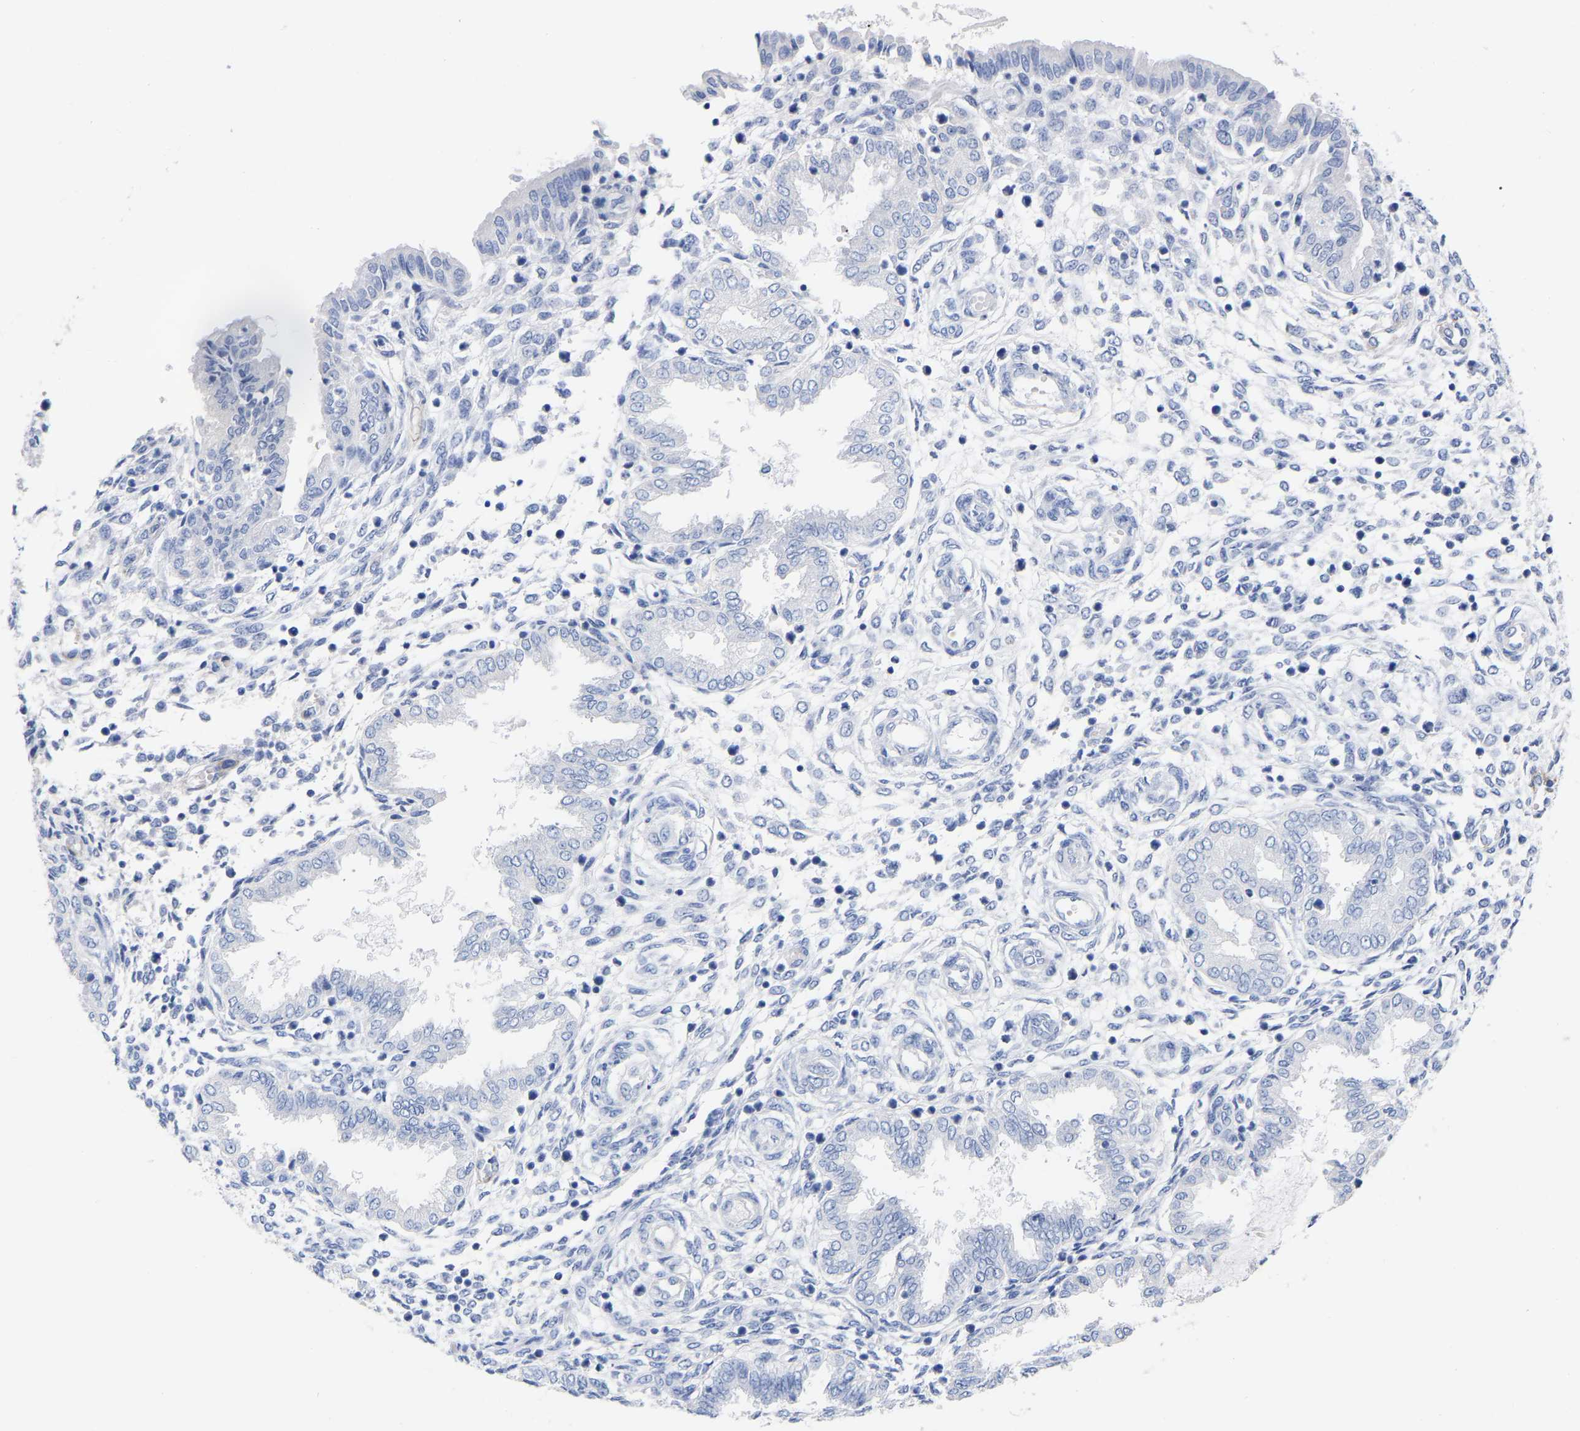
{"staining": {"intensity": "negative", "quantity": "none", "location": "none"}, "tissue": "endometrium", "cell_type": "Cells in endometrial stroma", "image_type": "normal", "snomed": [{"axis": "morphology", "description": "Normal tissue, NOS"}, {"axis": "topography", "description": "Endometrium"}], "caption": "This is an IHC image of unremarkable human endometrium. There is no staining in cells in endometrial stroma.", "gene": "HAPLN1", "patient": {"sex": "female", "age": 33}}